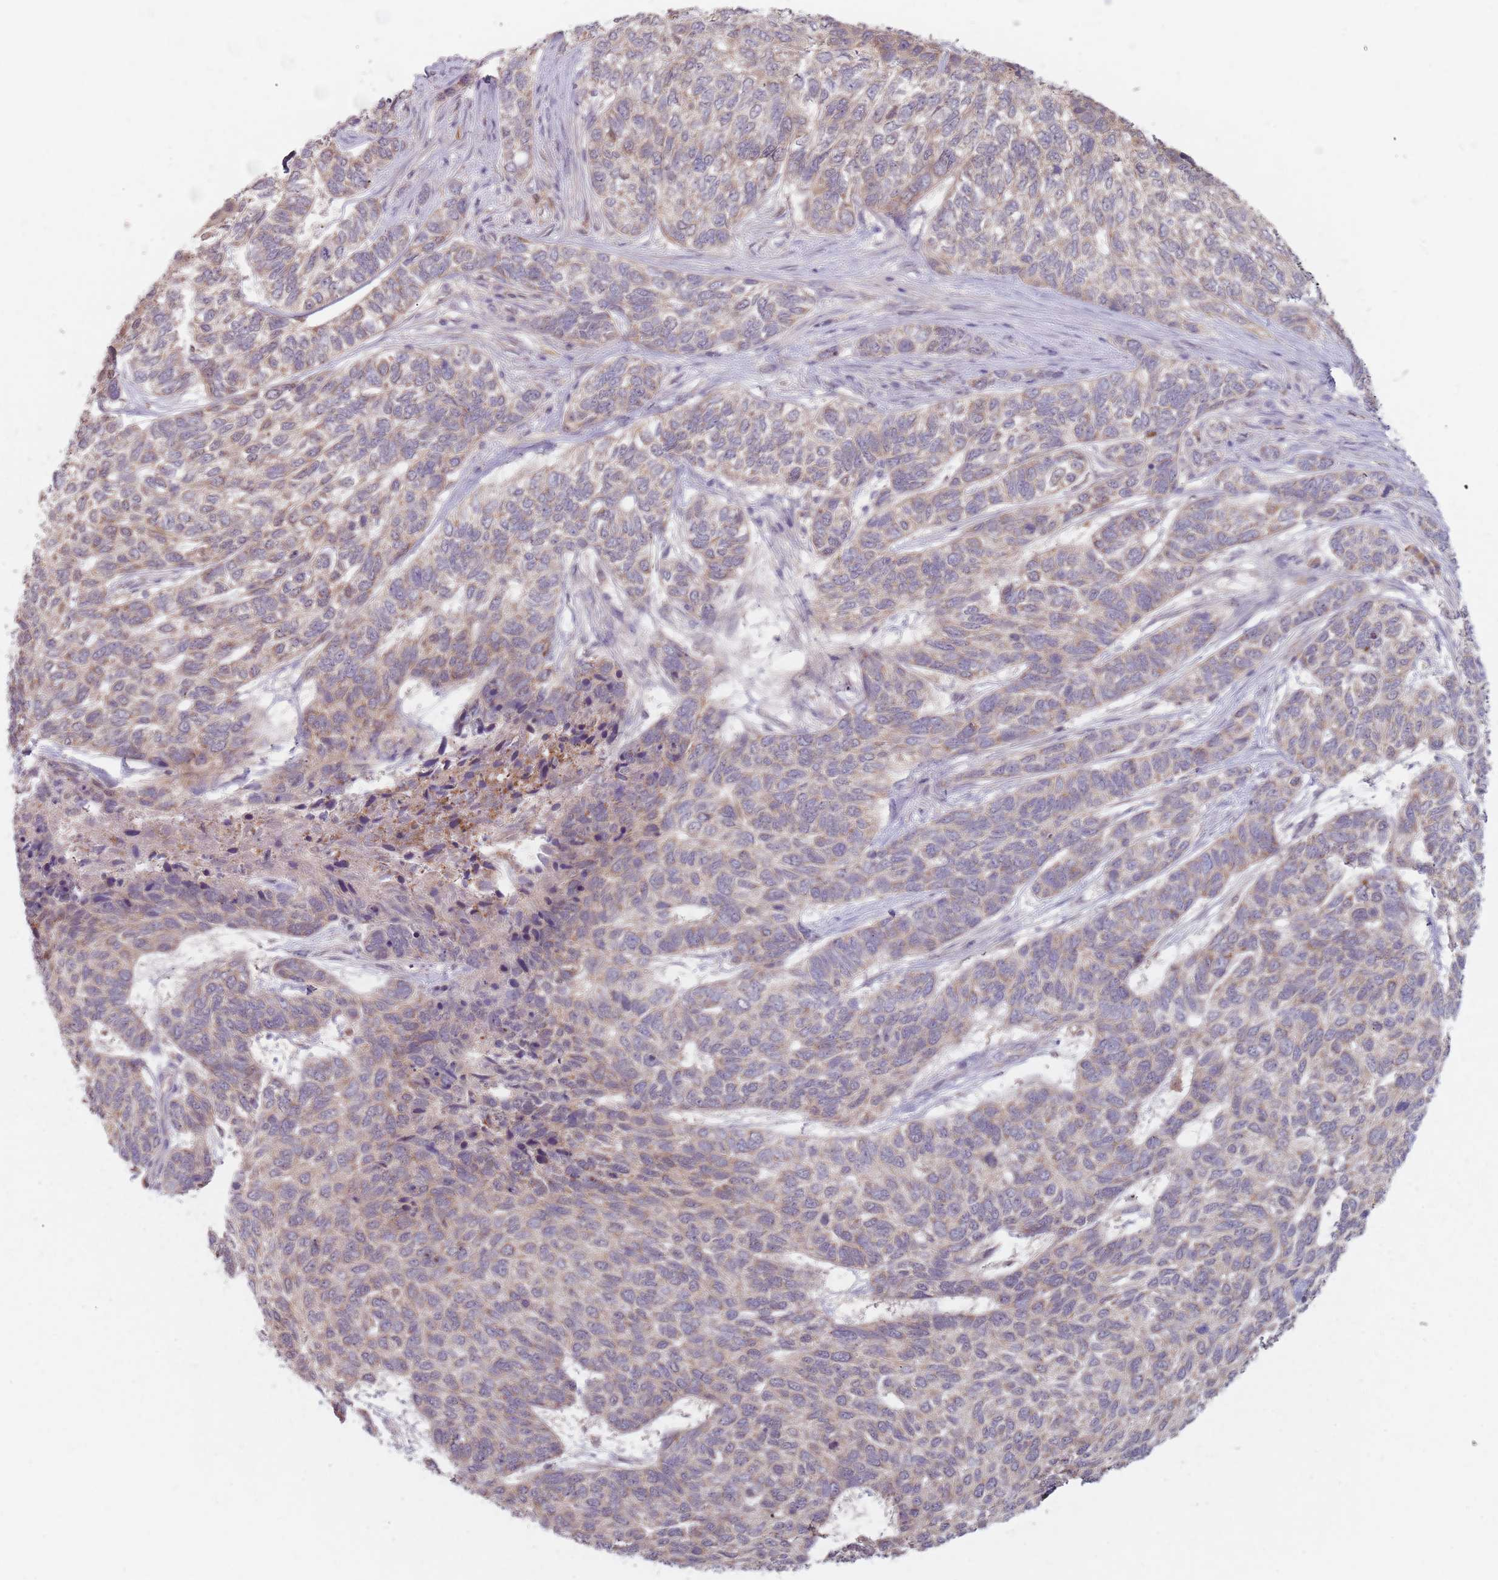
{"staining": {"intensity": "weak", "quantity": "25%-75%", "location": "cytoplasmic/membranous"}, "tissue": "skin cancer", "cell_type": "Tumor cells", "image_type": "cancer", "snomed": [{"axis": "morphology", "description": "Basal cell carcinoma"}, {"axis": "topography", "description": "Skin"}], "caption": "A micrograph of human skin cancer stained for a protein demonstrates weak cytoplasmic/membranous brown staining in tumor cells. (DAB (3,3'-diaminobenzidine) IHC, brown staining for protein, blue staining for nuclei).", "gene": "NAXE", "patient": {"sex": "female", "age": 65}}